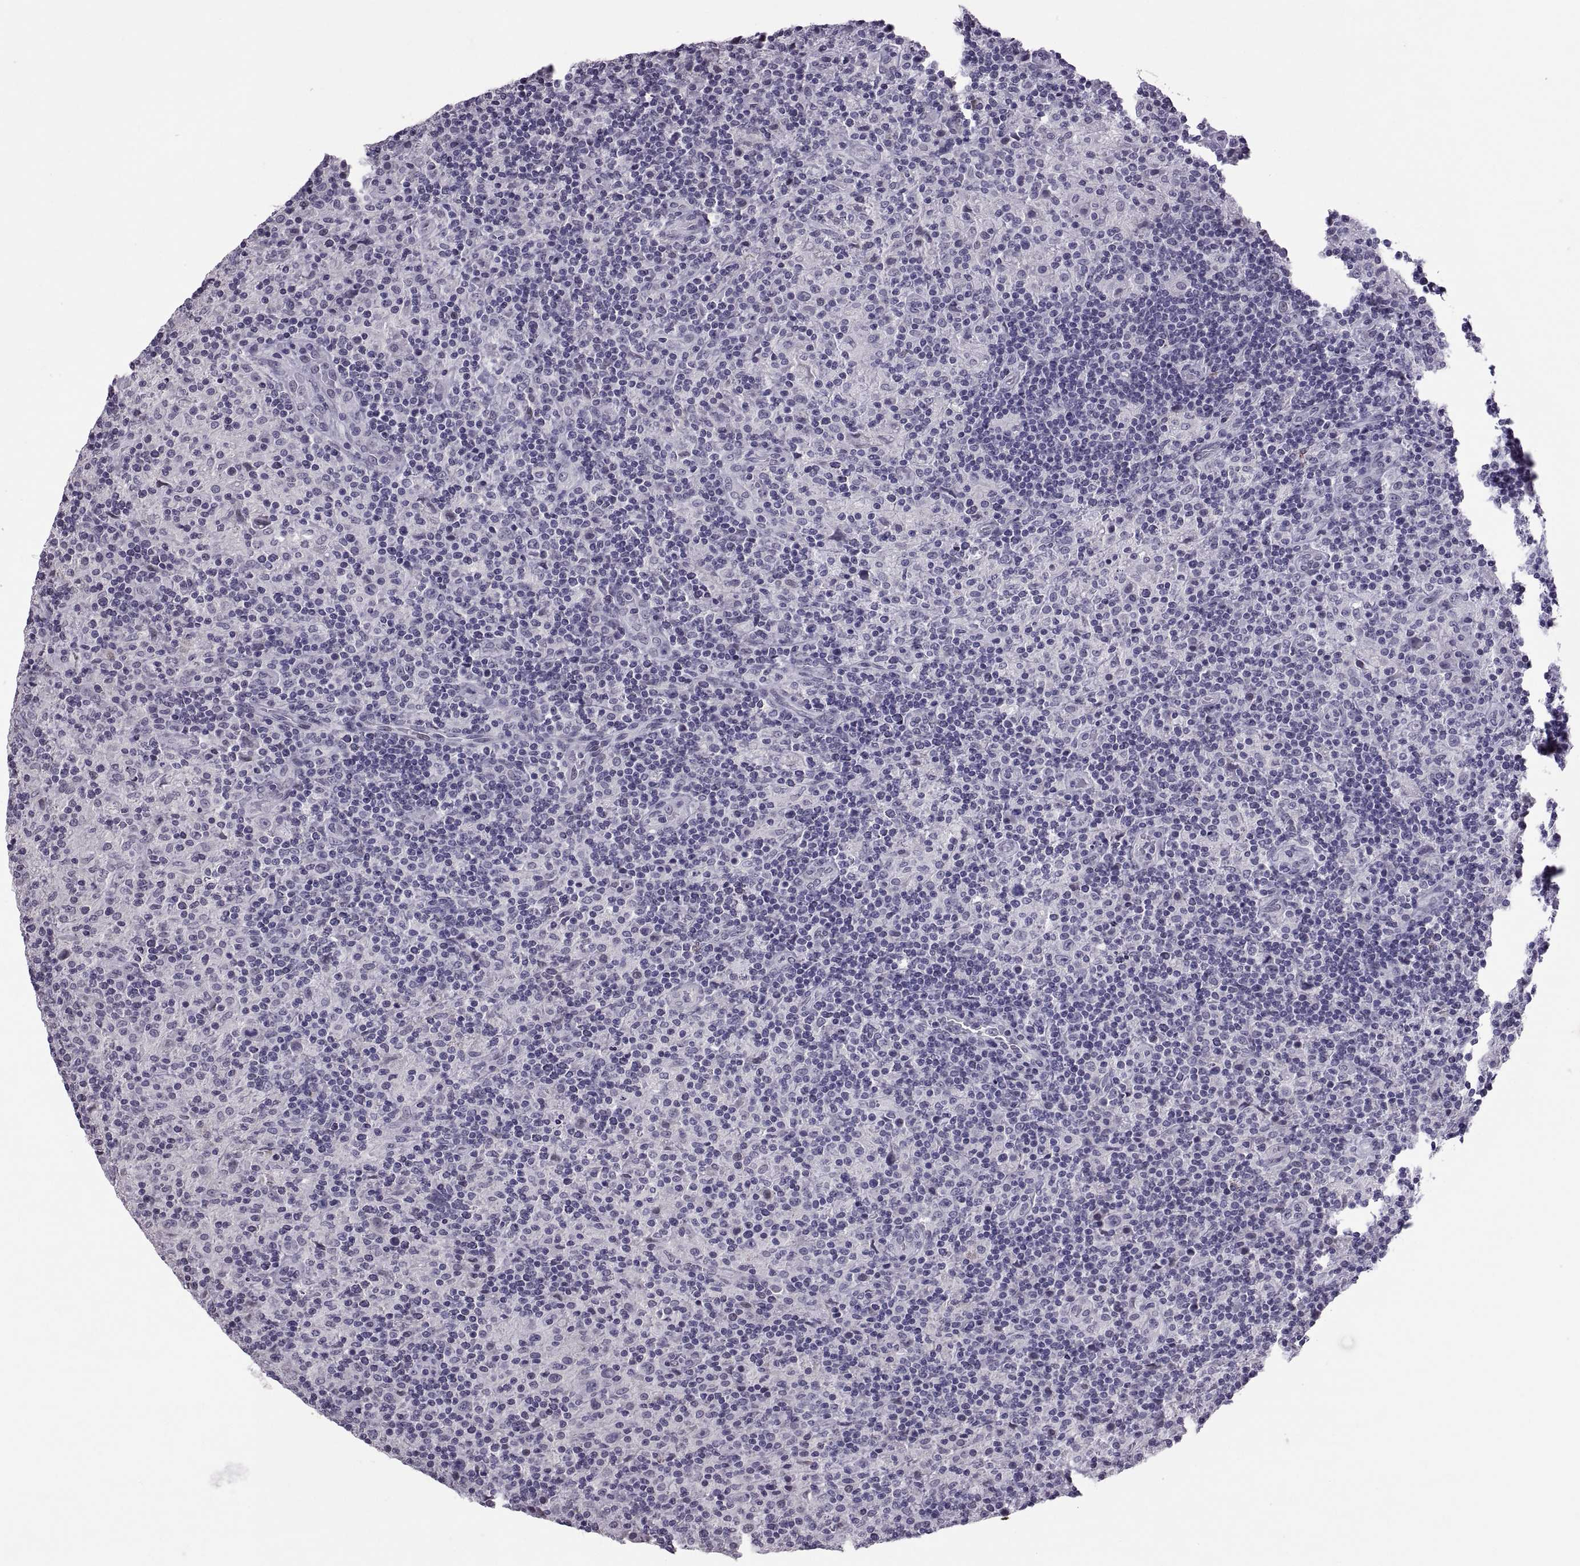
{"staining": {"intensity": "negative", "quantity": "none", "location": "none"}, "tissue": "lymphoma", "cell_type": "Tumor cells", "image_type": "cancer", "snomed": [{"axis": "morphology", "description": "Hodgkin's disease, NOS"}, {"axis": "topography", "description": "Lymph node"}], "caption": "Histopathology image shows no significant protein positivity in tumor cells of Hodgkin's disease.", "gene": "KRT77", "patient": {"sex": "male", "age": 70}}